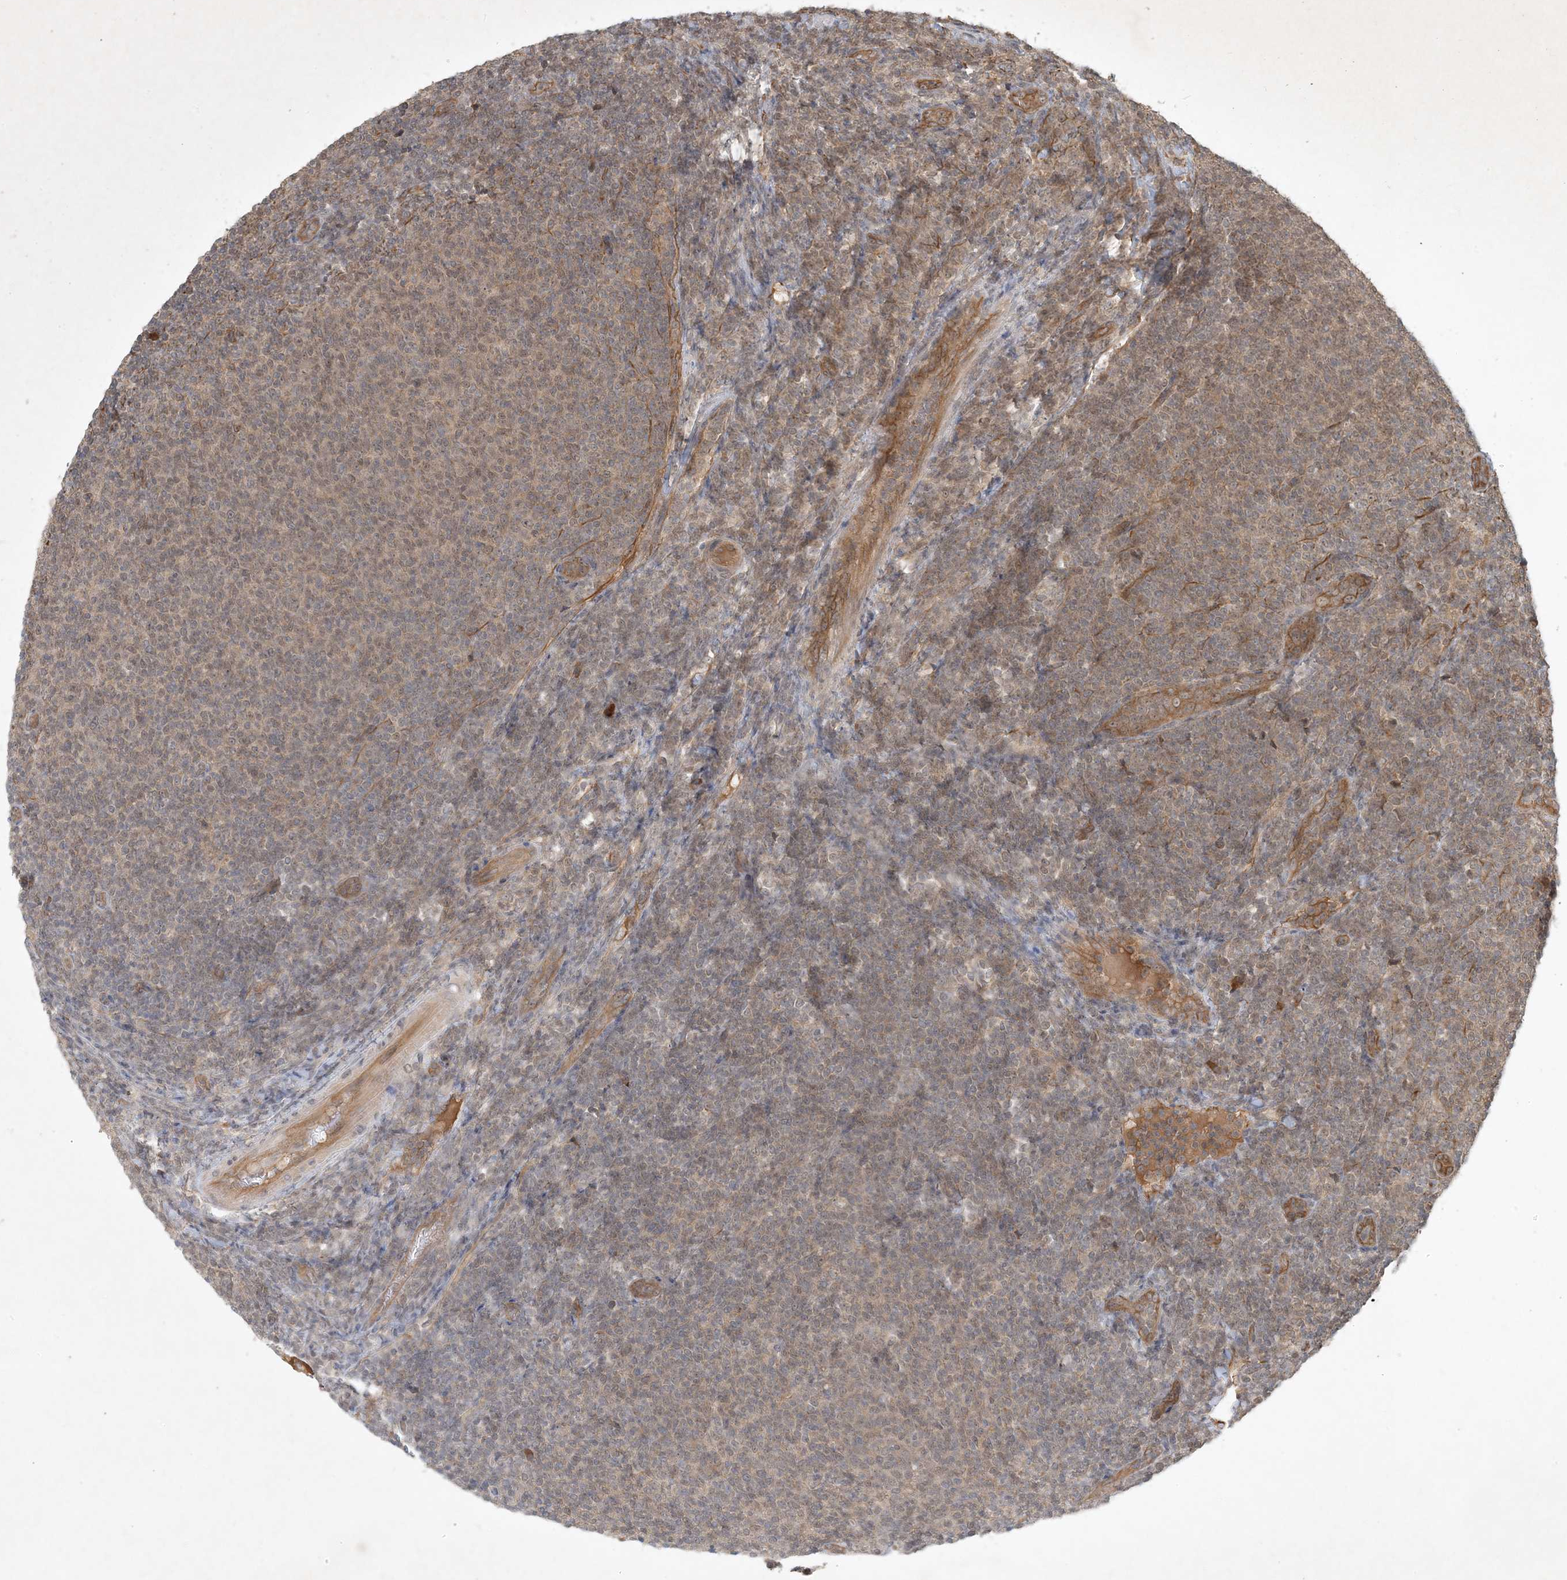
{"staining": {"intensity": "negative", "quantity": "none", "location": "none"}, "tissue": "lymphoma", "cell_type": "Tumor cells", "image_type": "cancer", "snomed": [{"axis": "morphology", "description": "Malignant lymphoma, non-Hodgkin's type, Low grade"}, {"axis": "topography", "description": "Lymph node"}], "caption": "High magnification brightfield microscopy of lymphoma stained with DAB (brown) and counterstained with hematoxylin (blue): tumor cells show no significant staining.", "gene": "ZCCHC4", "patient": {"sex": "male", "age": 66}}